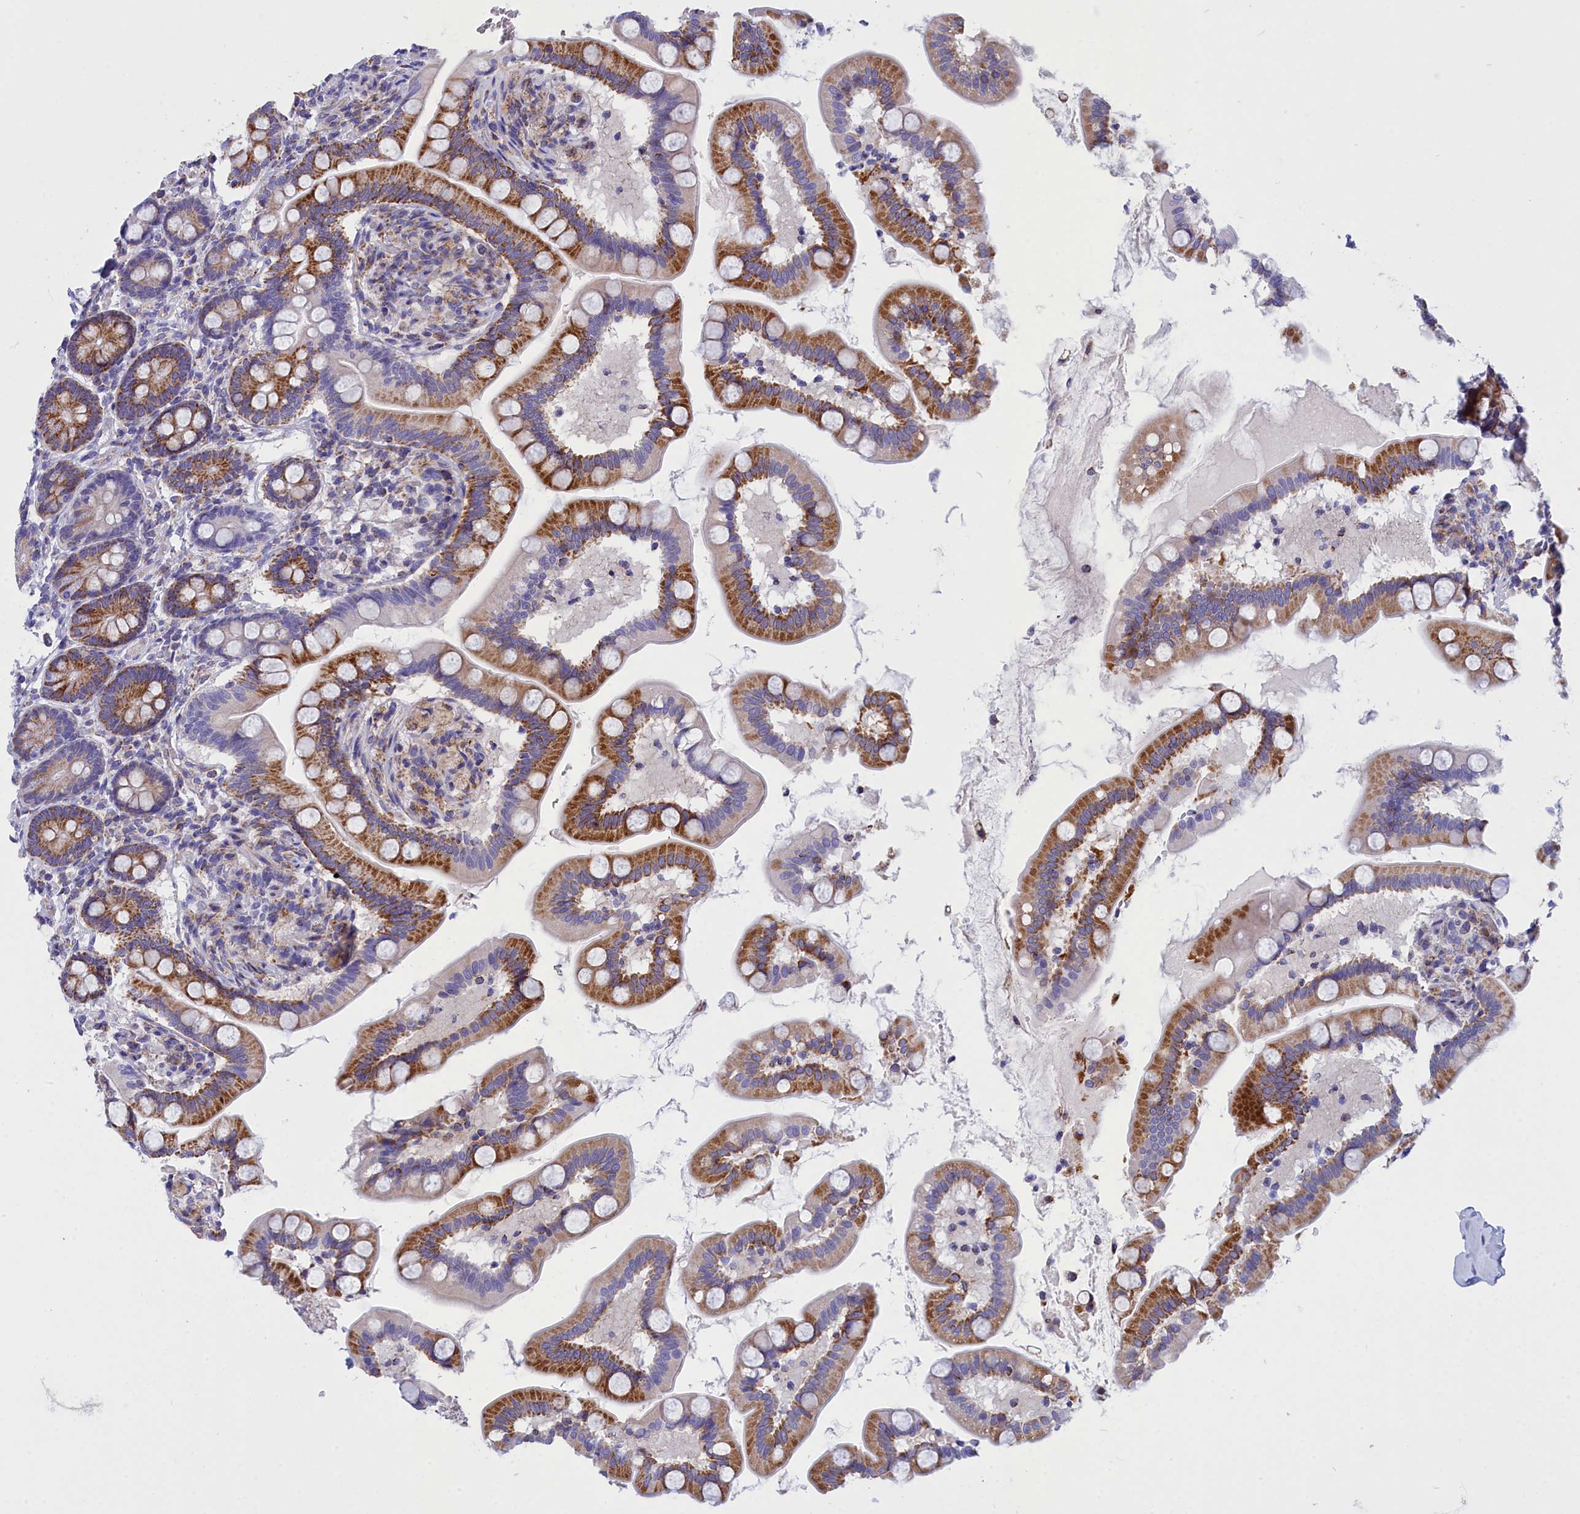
{"staining": {"intensity": "moderate", "quantity": ">75%", "location": "cytoplasmic/membranous"}, "tissue": "small intestine", "cell_type": "Glandular cells", "image_type": "normal", "snomed": [{"axis": "morphology", "description": "Normal tissue, NOS"}, {"axis": "topography", "description": "Small intestine"}], "caption": "Glandular cells reveal medium levels of moderate cytoplasmic/membranous expression in approximately >75% of cells in benign small intestine. The staining is performed using DAB (3,3'-diaminobenzidine) brown chromogen to label protein expression. The nuclei are counter-stained blue using hematoxylin.", "gene": "CCRL2", "patient": {"sex": "female", "age": 64}}